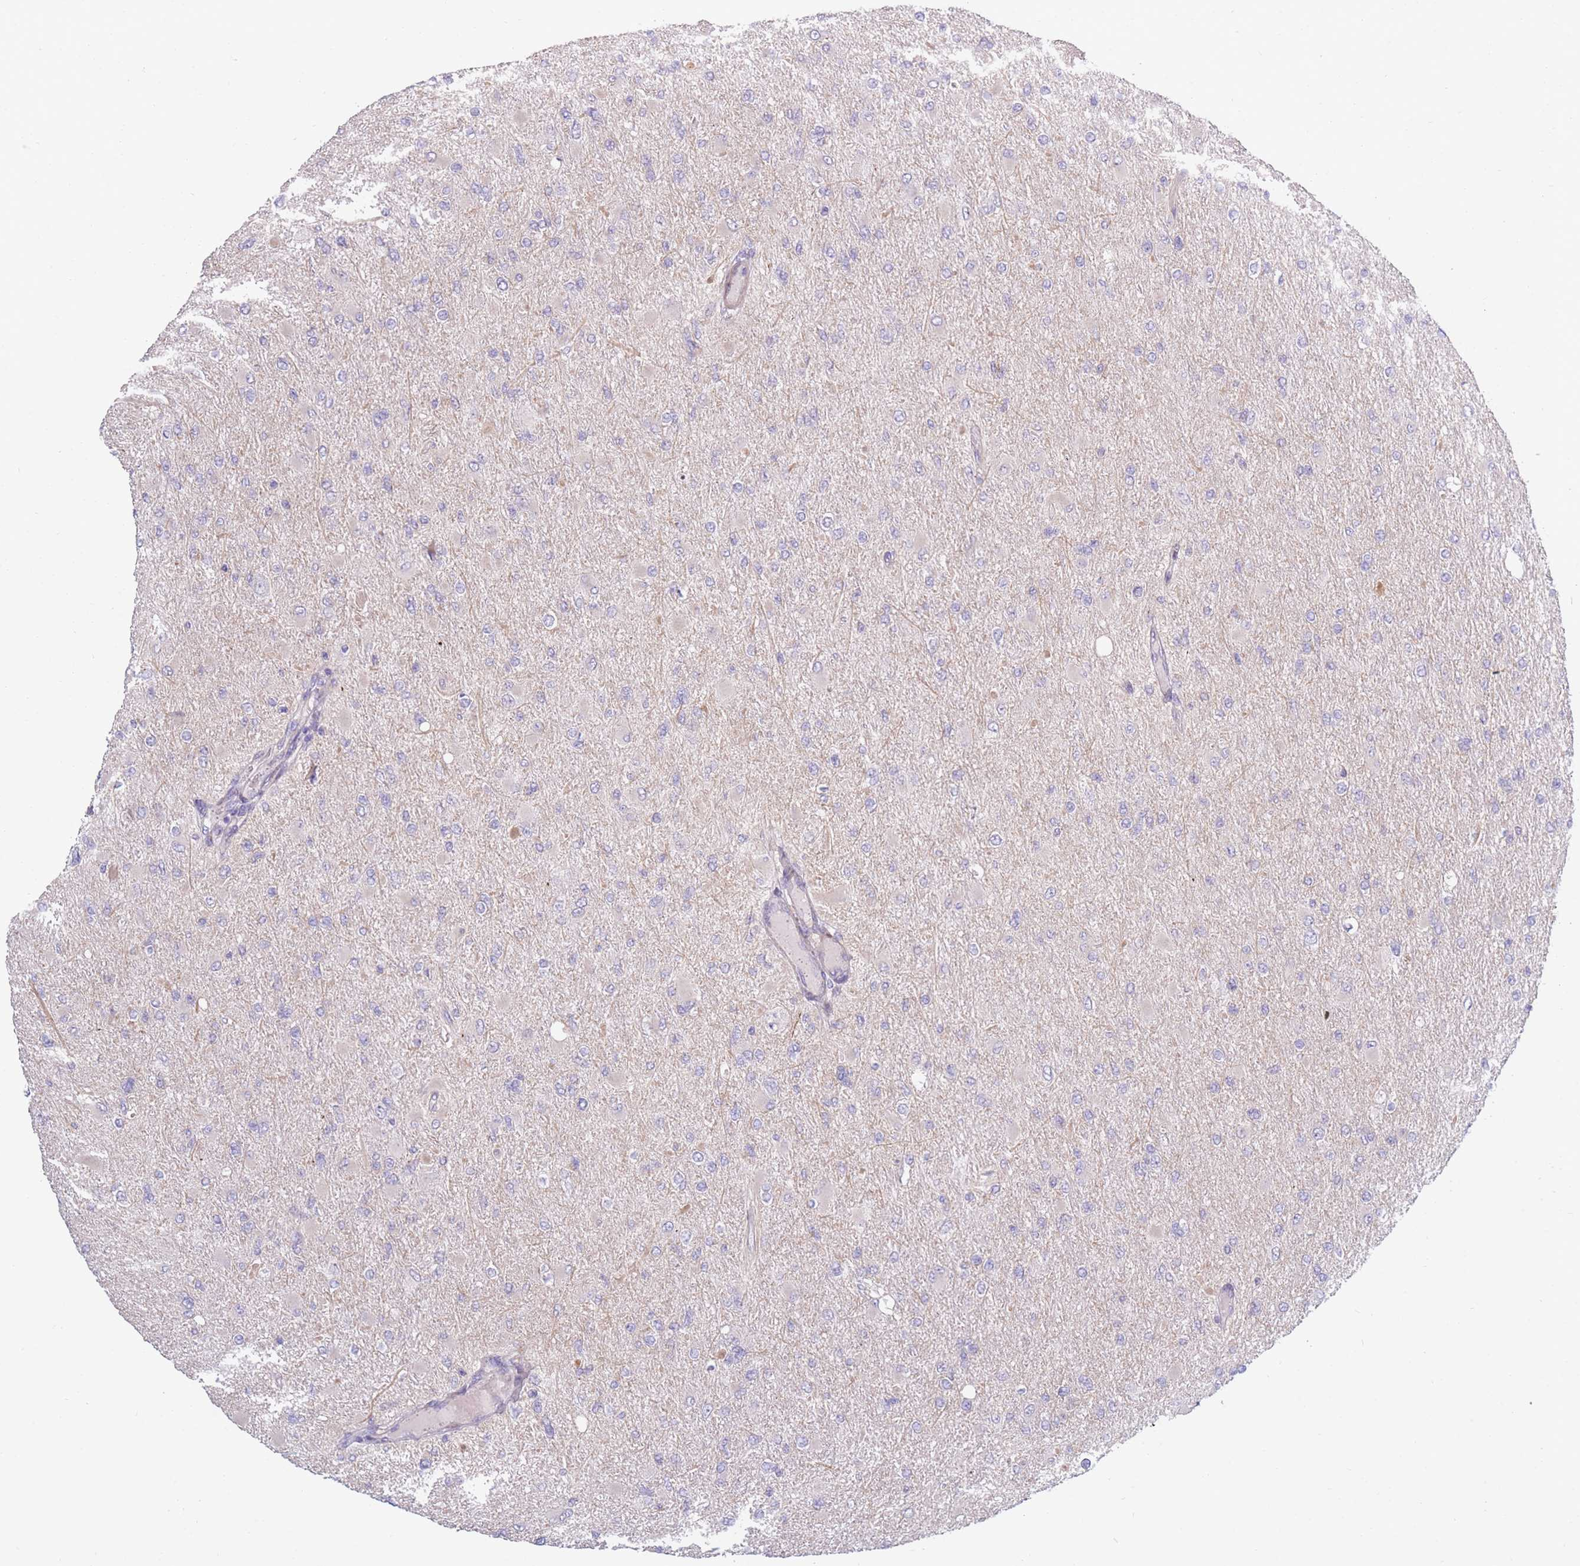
{"staining": {"intensity": "negative", "quantity": "none", "location": "none"}, "tissue": "glioma", "cell_type": "Tumor cells", "image_type": "cancer", "snomed": [{"axis": "morphology", "description": "Glioma, malignant, High grade"}, {"axis": "topography", "description": "Cerebral cortex"}], "caption": "IHC of human glioma reveals no positivity in tumor cells. (Brightfield microscopy of DAB IHC at high magnification).", "gene": "CCNQ", "patient": {"sex": "female", "age": 36}}